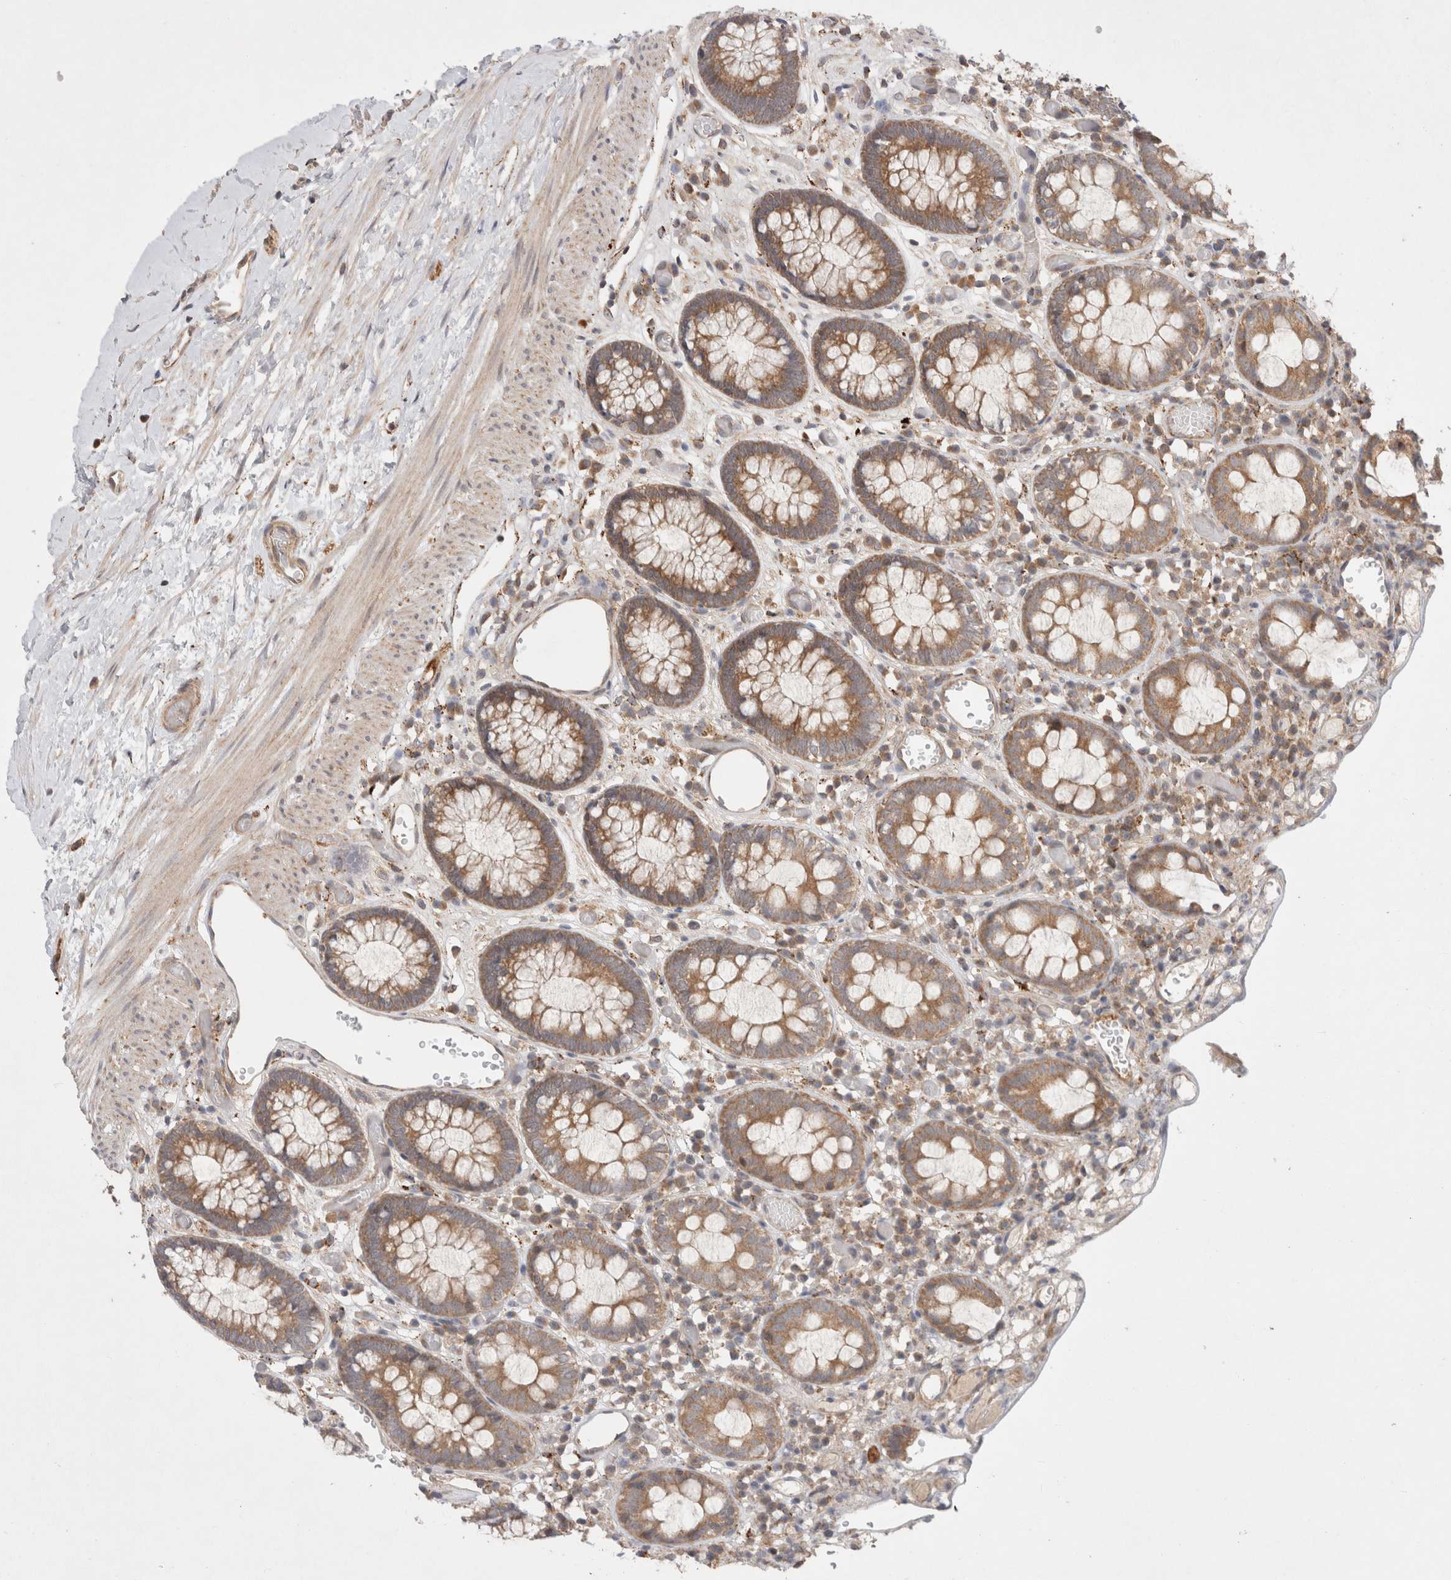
{"staining": {"intensity": "moderate", "quantity": ">75%", "location": "cytoplasmic/membranous"}, "tissue": "colon", "cell_type": "Endothelial cells", "image_type": "normal", "snomed": [{"axis": "morphology", "description": "Normal tissue, NOS"}, {"axis": "topography", "description": "Colon"}], "caption": "IHC (DAB (3,3'-diaminobenzidine)) staining of benign colon exhibits moderate cytoplasmic/membranous protein staining in about >75% of endothelial cells. The staining is performed using DAB (3,3'-diaminobenzidine) brown chromogen to label protein expression. The nuclei are counter-stained blue using hematoxylin.", "gene": "HROB", "patient": {"sex": "male", "age": 14}}